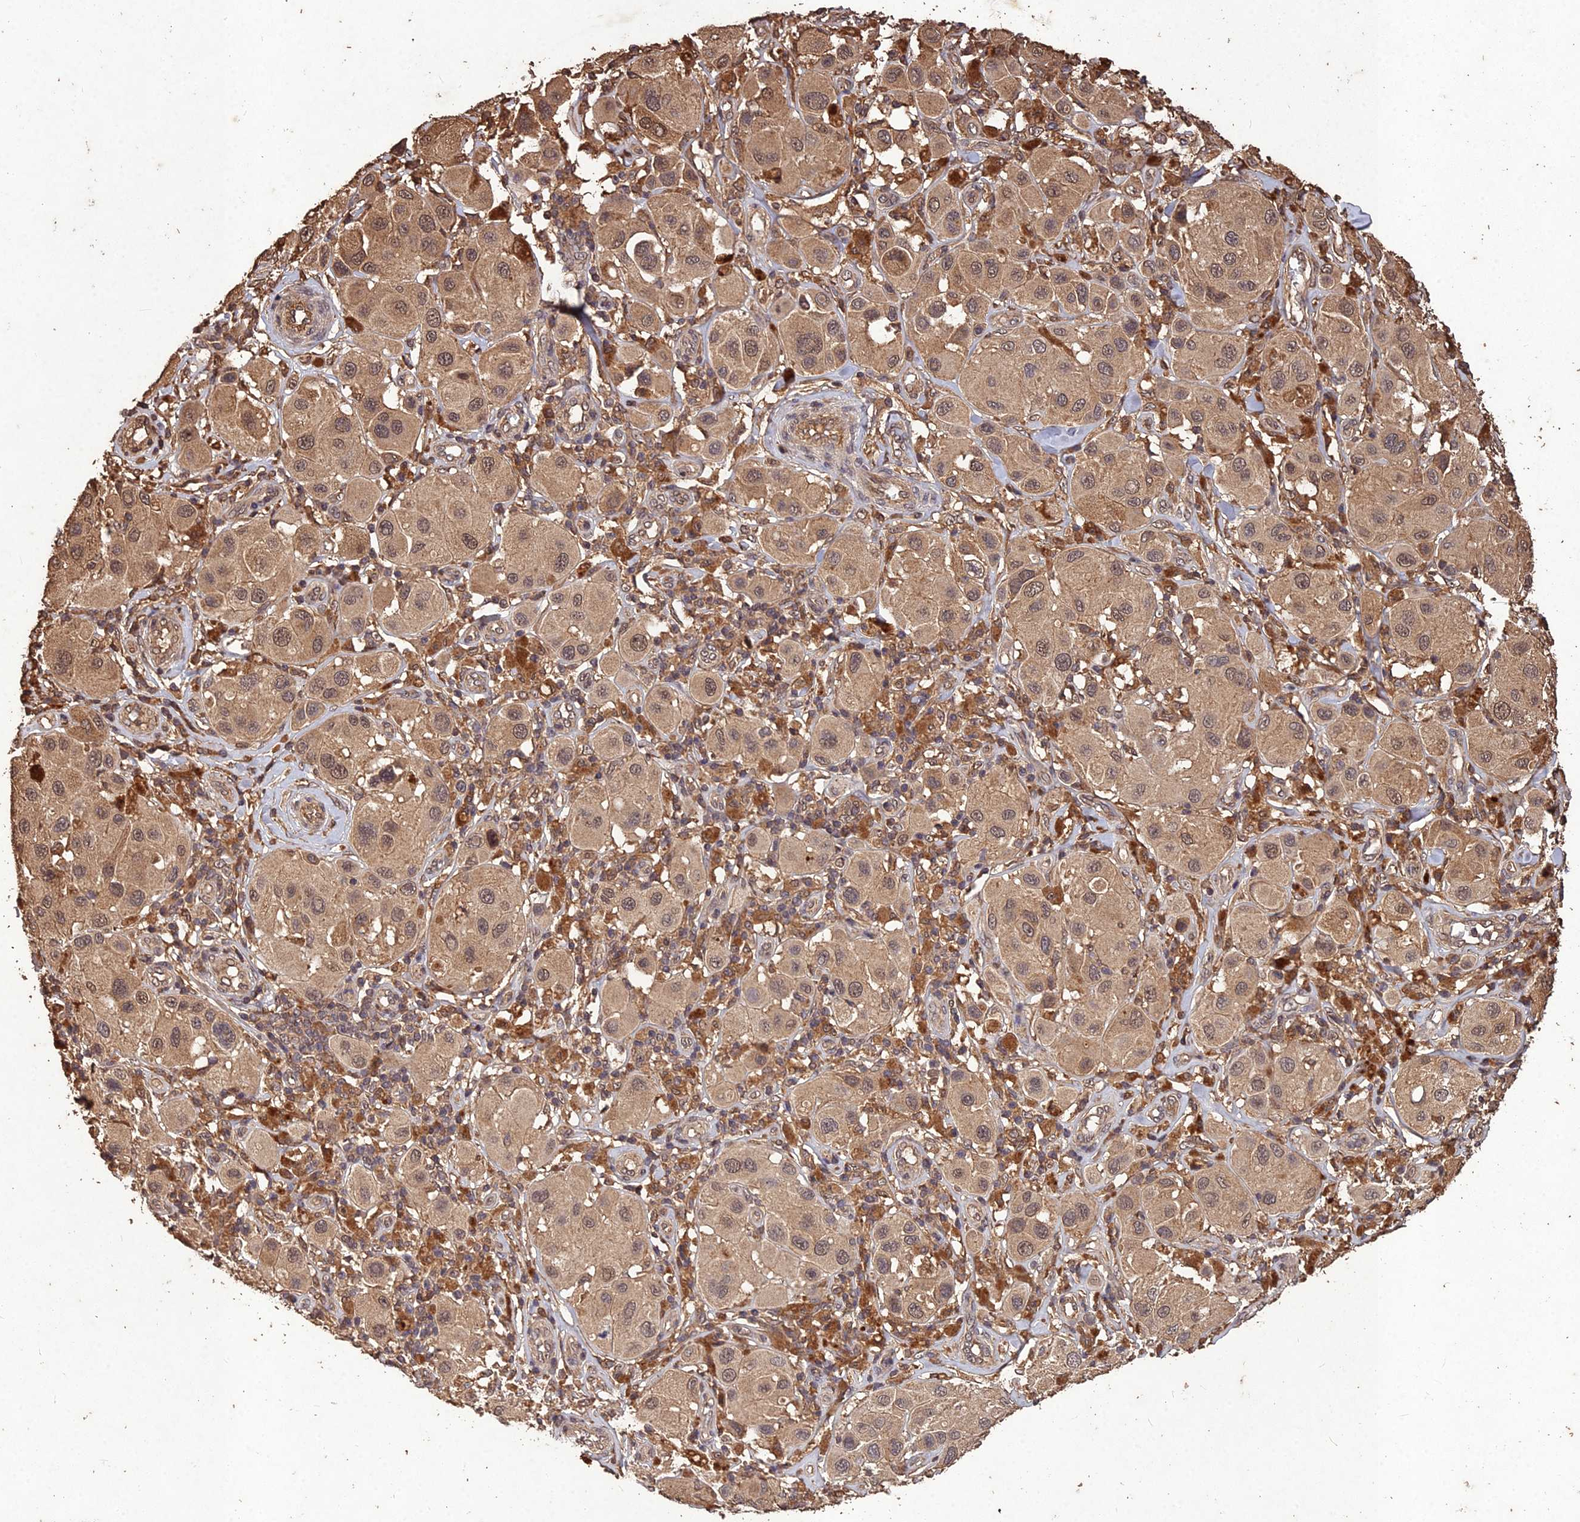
{"staining": {"intensity": "moderate", "quantity": ">75%", "location": "cytoplasmic/membranous,nuclear"}, "tissue": "melanoma", "cell_type": "Tumor cells", "image_type": "cancer", "snomed": [{"axis": "morphology", "description": "Malignant melanoma, Metastatic site"}, {"axis": "topography", "description": "Skin"}], "caption": "Immunohistochemical staining of human melanoma displays medium levels of moderate cytoplasmic/membranous and nuclear expression in approximately >75% of tumor cells. (brown staining indicates protein expression, while blue staining denotes nuclei).", "gene": "SYMPK", "patient": {"sex": "male", "age": 41}}